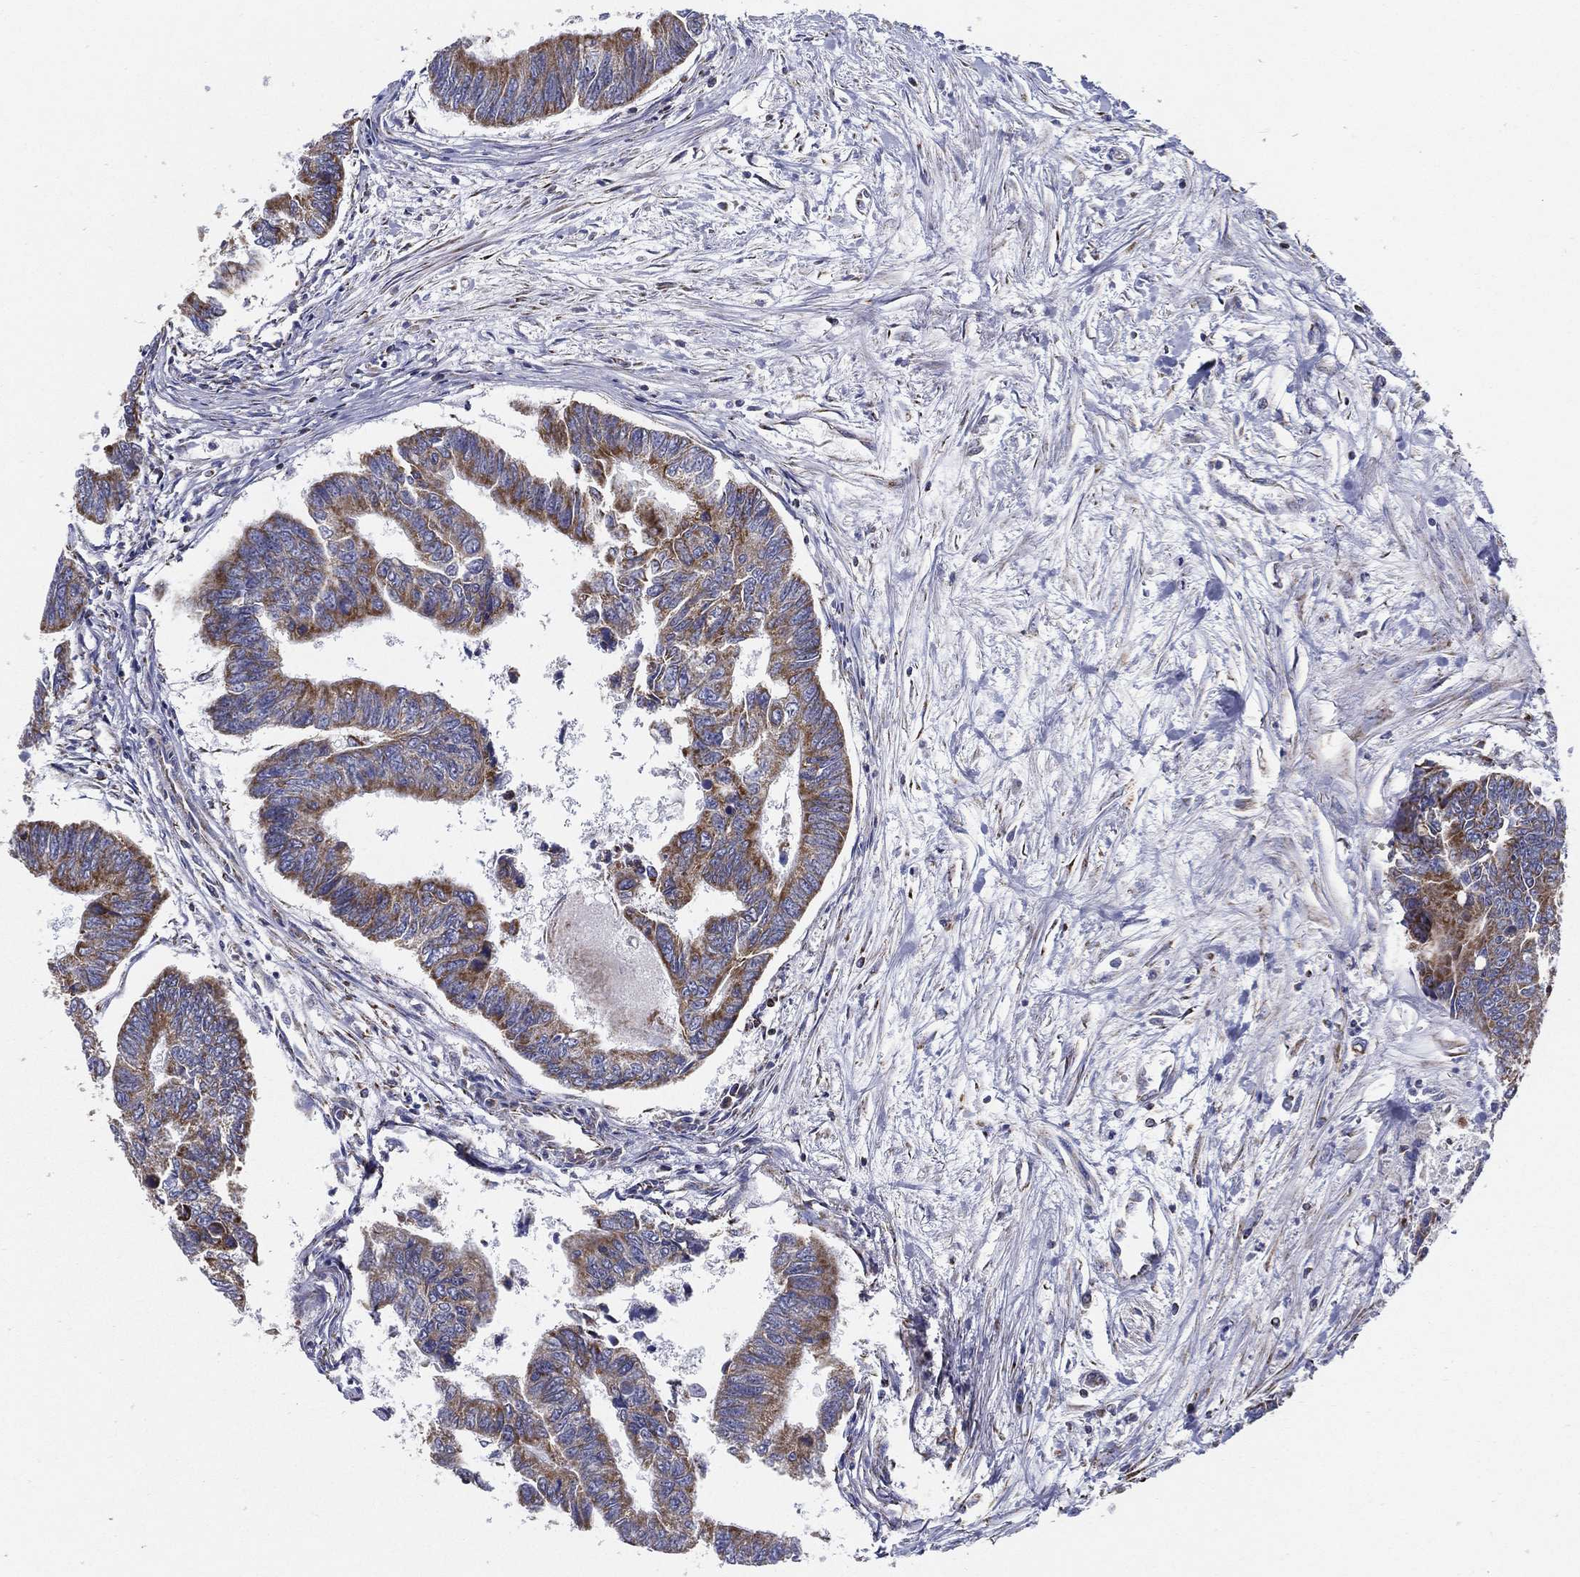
{"staining": {"intensity": "moderate", "quantity": "25%-75%", "location": "cytoplasmic/membranous"}, "tissue": "colorectal cancer", "cell_type": "Tumor cells", "image_type": "cancer", "snomed": [{"axis": "morphology", "description": "Adenocarcinoma, NOS"}, {"axis": "topography", "description": "Colon"}], "caption": "Human colorectal cancer stained for a protein (brown) demonstrates moderate cytoplasmic/membranous positive staining in approximately 25%-75% of tumor cells.", "gene": "SFXN1", "patient": {"sex": "female", "age": 65}}